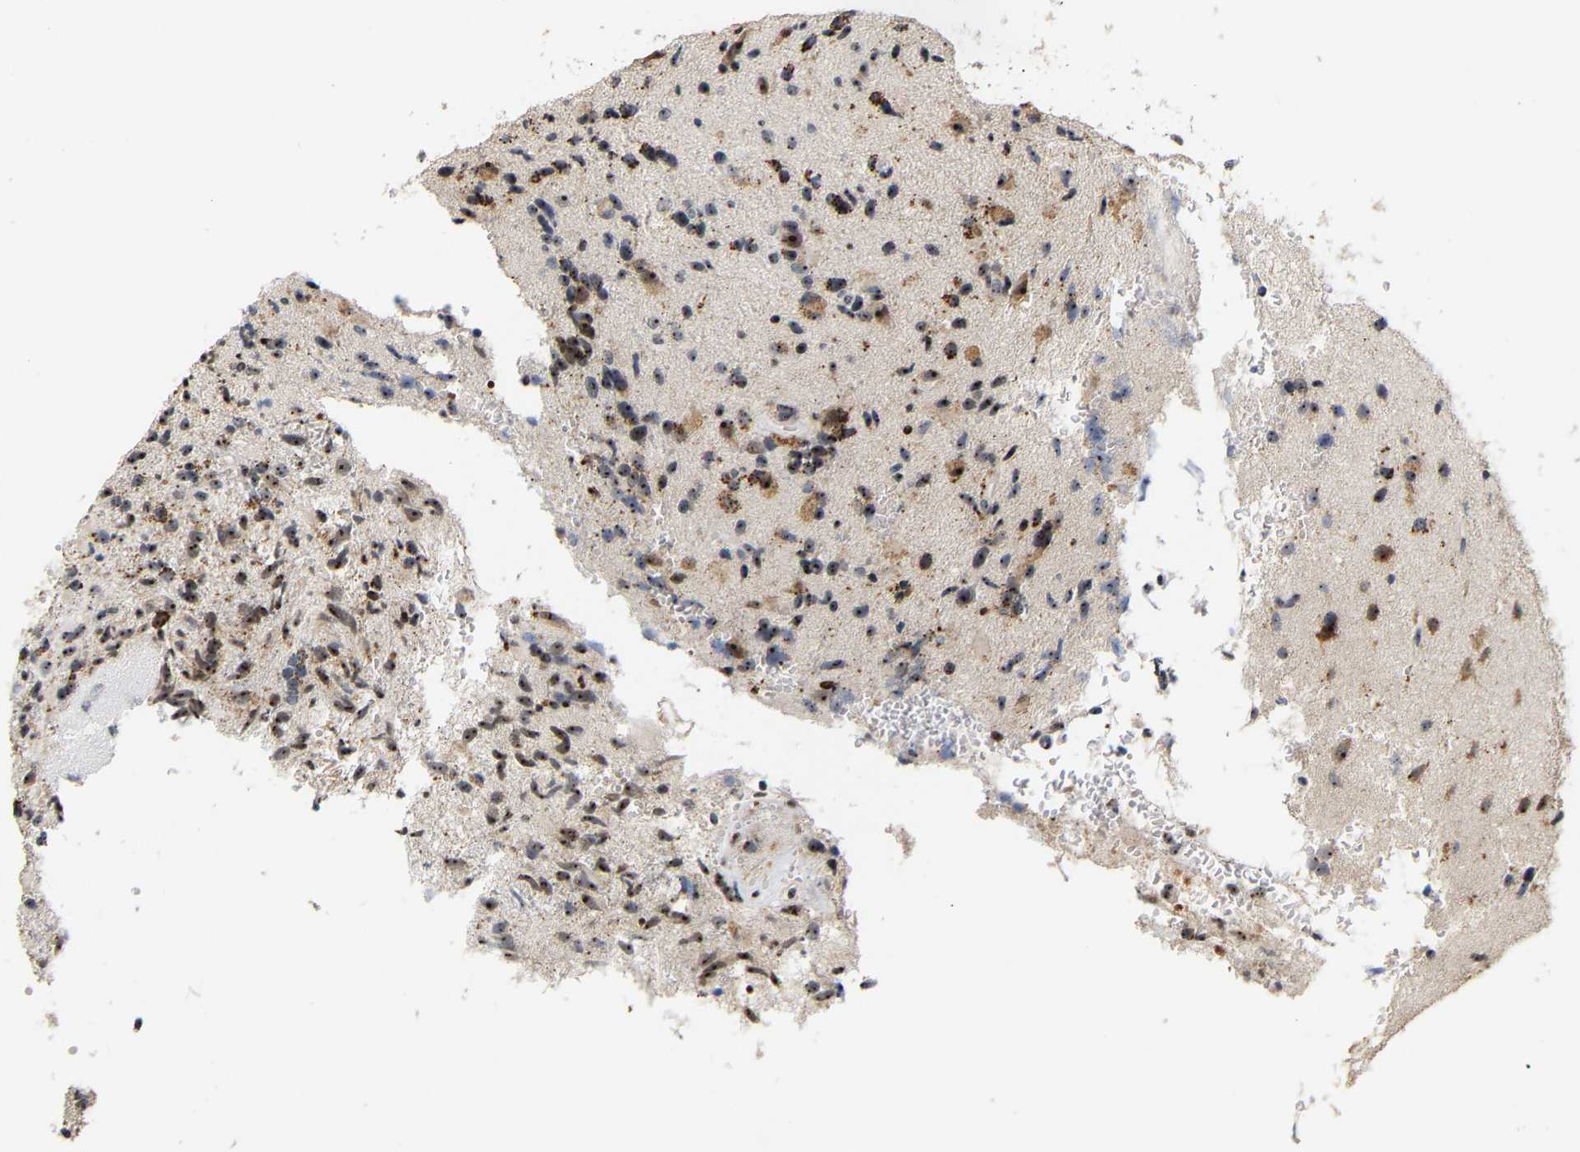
{"staining": {"intensity": "strong", "quantity": ">75%", "location": "nuclear"}, "tissue": "glioma", "cell_type": "Tumor cells", "image_type": "cancer", "snomed": [{"axis": "morphology", "description": "Glioma, malignant, High grade"}, {"axis": "topography", "description": "Brain"}], "caption": "This micrograph demonstrates immunohistochemistry staining of human malignant glioma (high-grade), with high strong nuclear staining in about >75% of tumor cells.", "gene": "NOP58", "patient": {"sex": "male", "age": 72}}